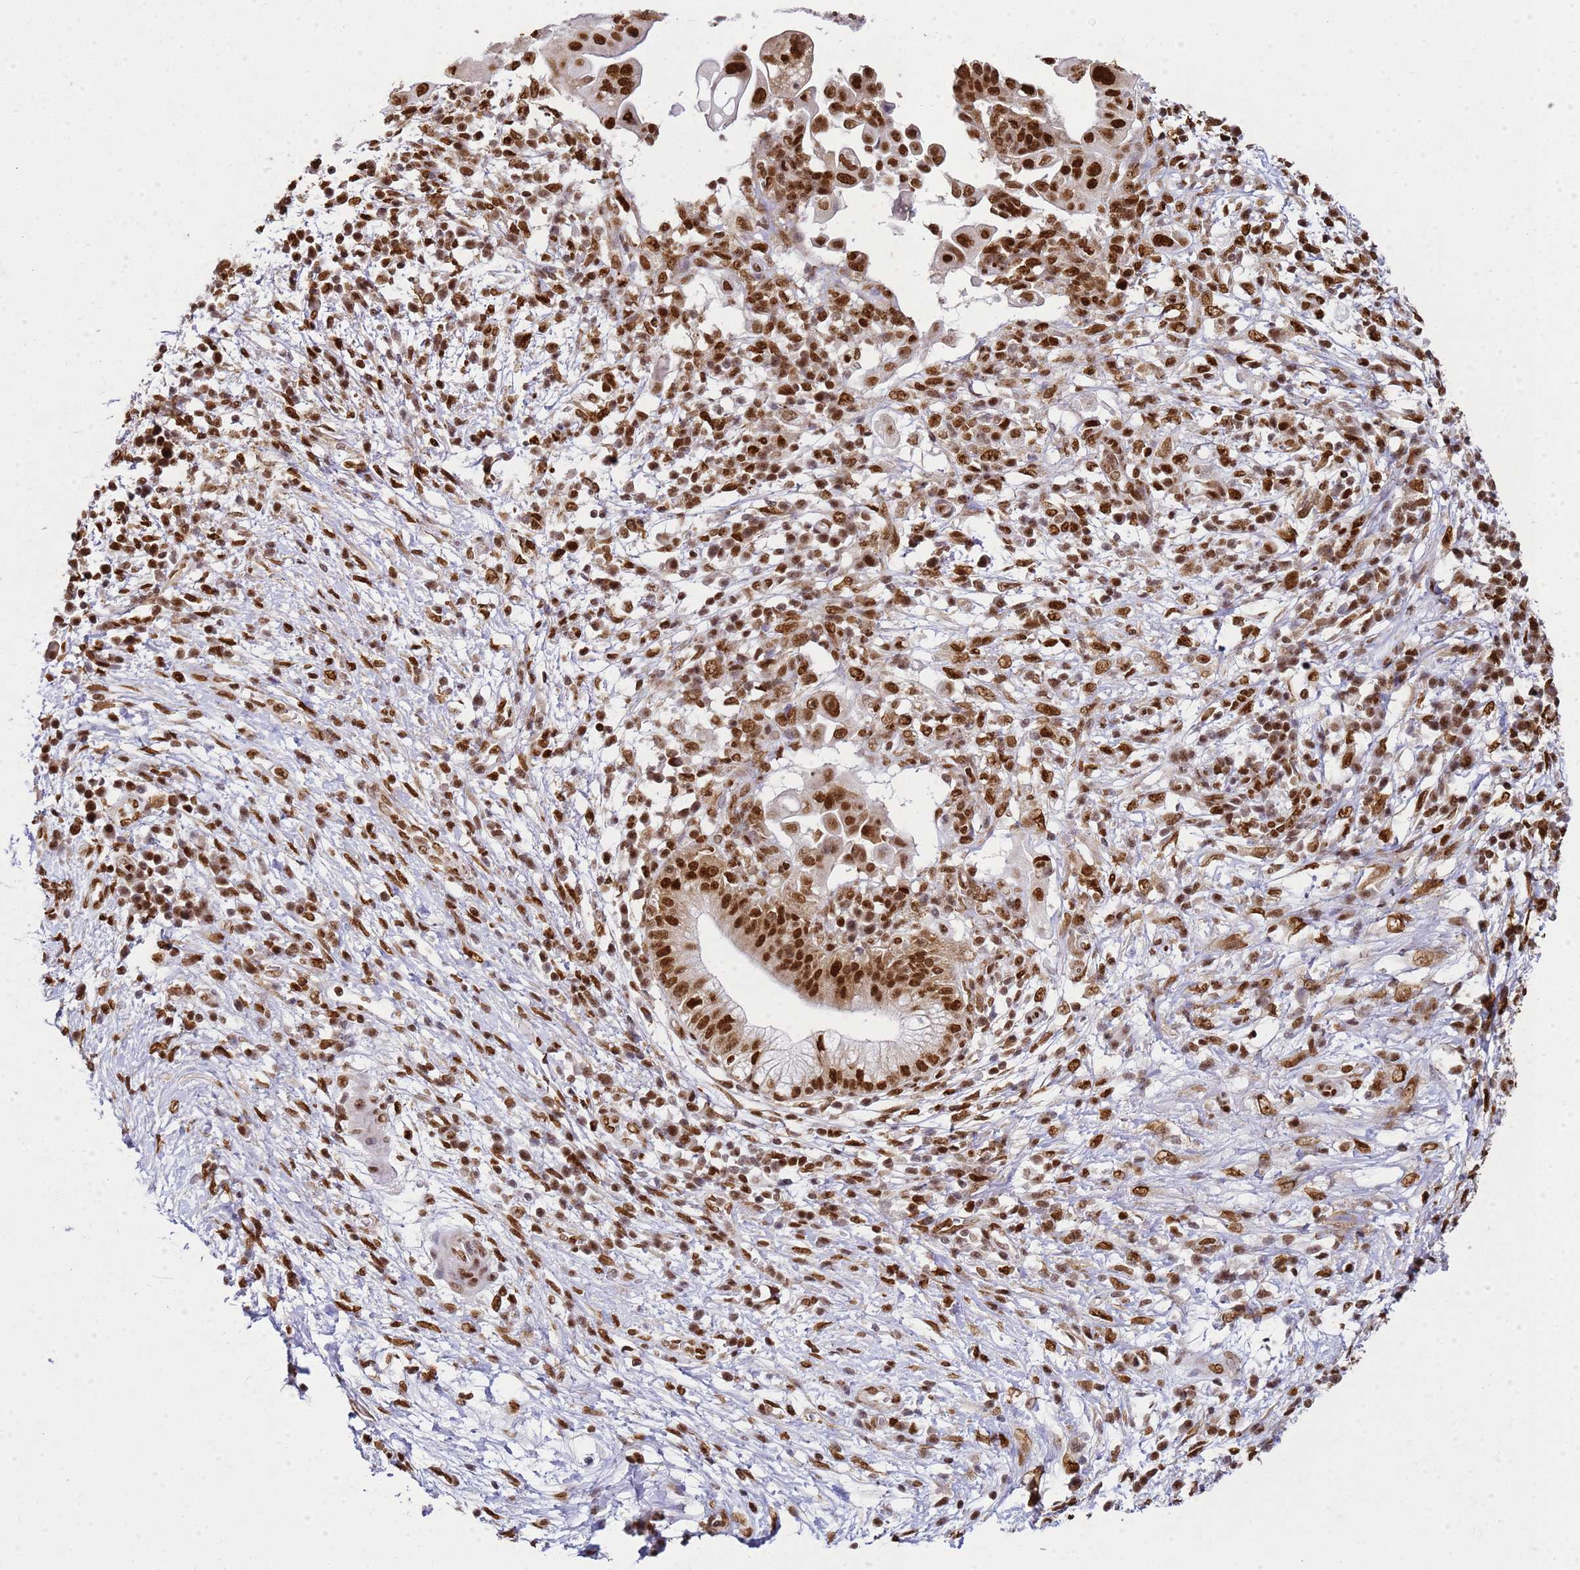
{"staining": {"intensity": "moderate", "quantity": ">75%", "location": "nuclear"}, "tissue": "pancreatic cancer", "cell_type": "Tumor cells", "image_type": "cancer", "snomed": [{"axis": "morphology", "description": "Adenocarcinoma, NOS"}, {"axis": "topography", "description": "Pancreas"}], "caption": "Immunohistochemistry micrograph of neoplastic tissue: pancreatic cancer (adenocarcinoma) stained using immunohistochemistry shows medium levels of moderate protein expression localized specifically in the nuclear of tumor cells, appearing as a nuclear brown color.", "gene": "APEX1", "patient": {"sex": "male", "age": 68}}